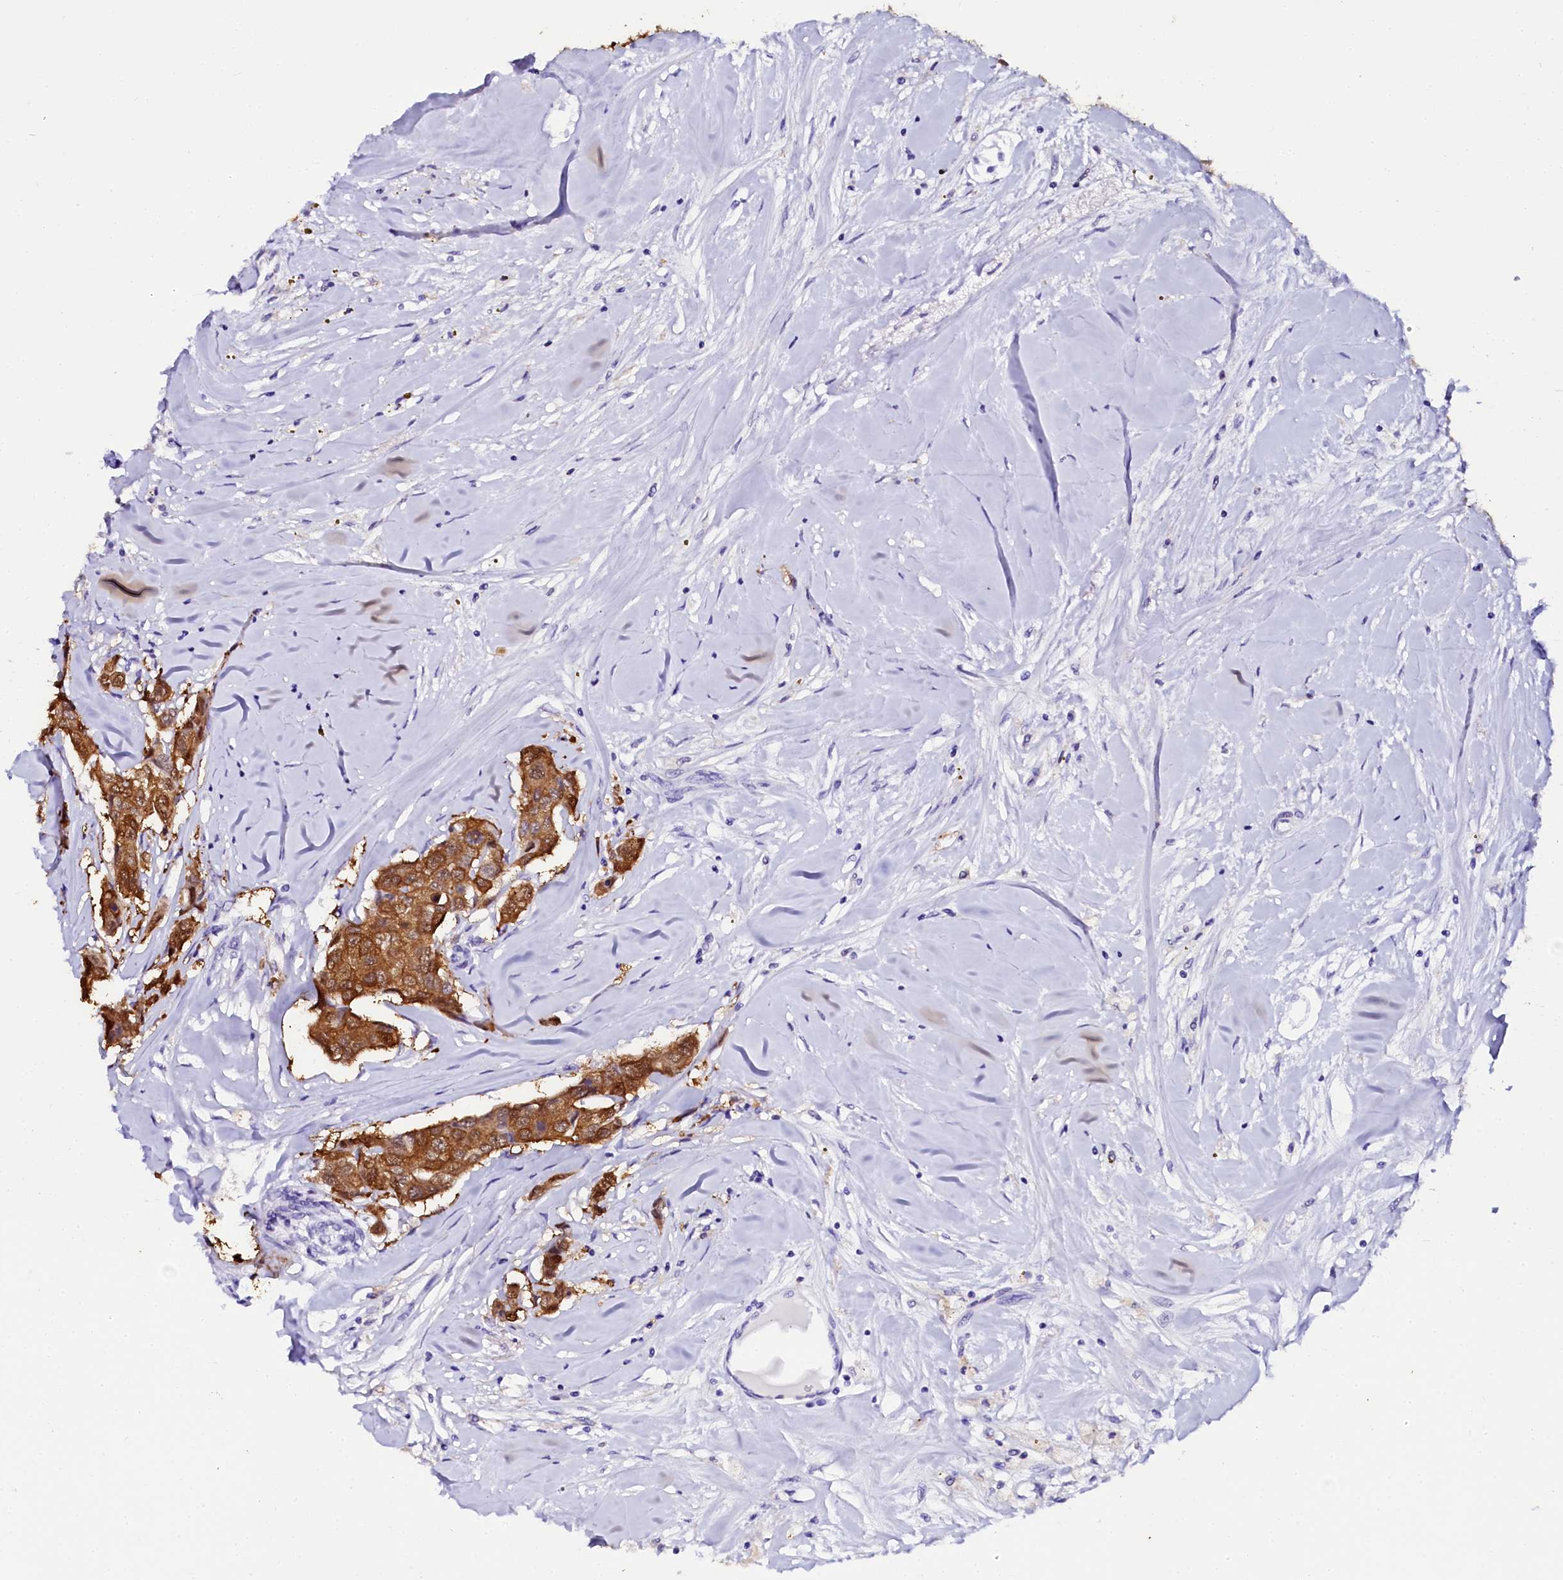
{"staining": {"intensity": "strong", "quantity": ">75%", "location": "cytoplasmic/membranous"}, "tissue": "breast cancer", "cell_type": "Tumor cells", "image_type": "cancer", "snomed": [{"axis": "morphology", "description": "Duct carcinoma"}, {"axis": "topography", "description": "Breast"}], "caption": "About >75% of tumor cells in human breast cancer (infiltrating ductal carcinoma) exhibit strong cytoplasmic/membranous protein positivity as visualized by brown immunohistochemical staining.", "gene": "SORD", "patient": {"sex": "female", "age": 80}}